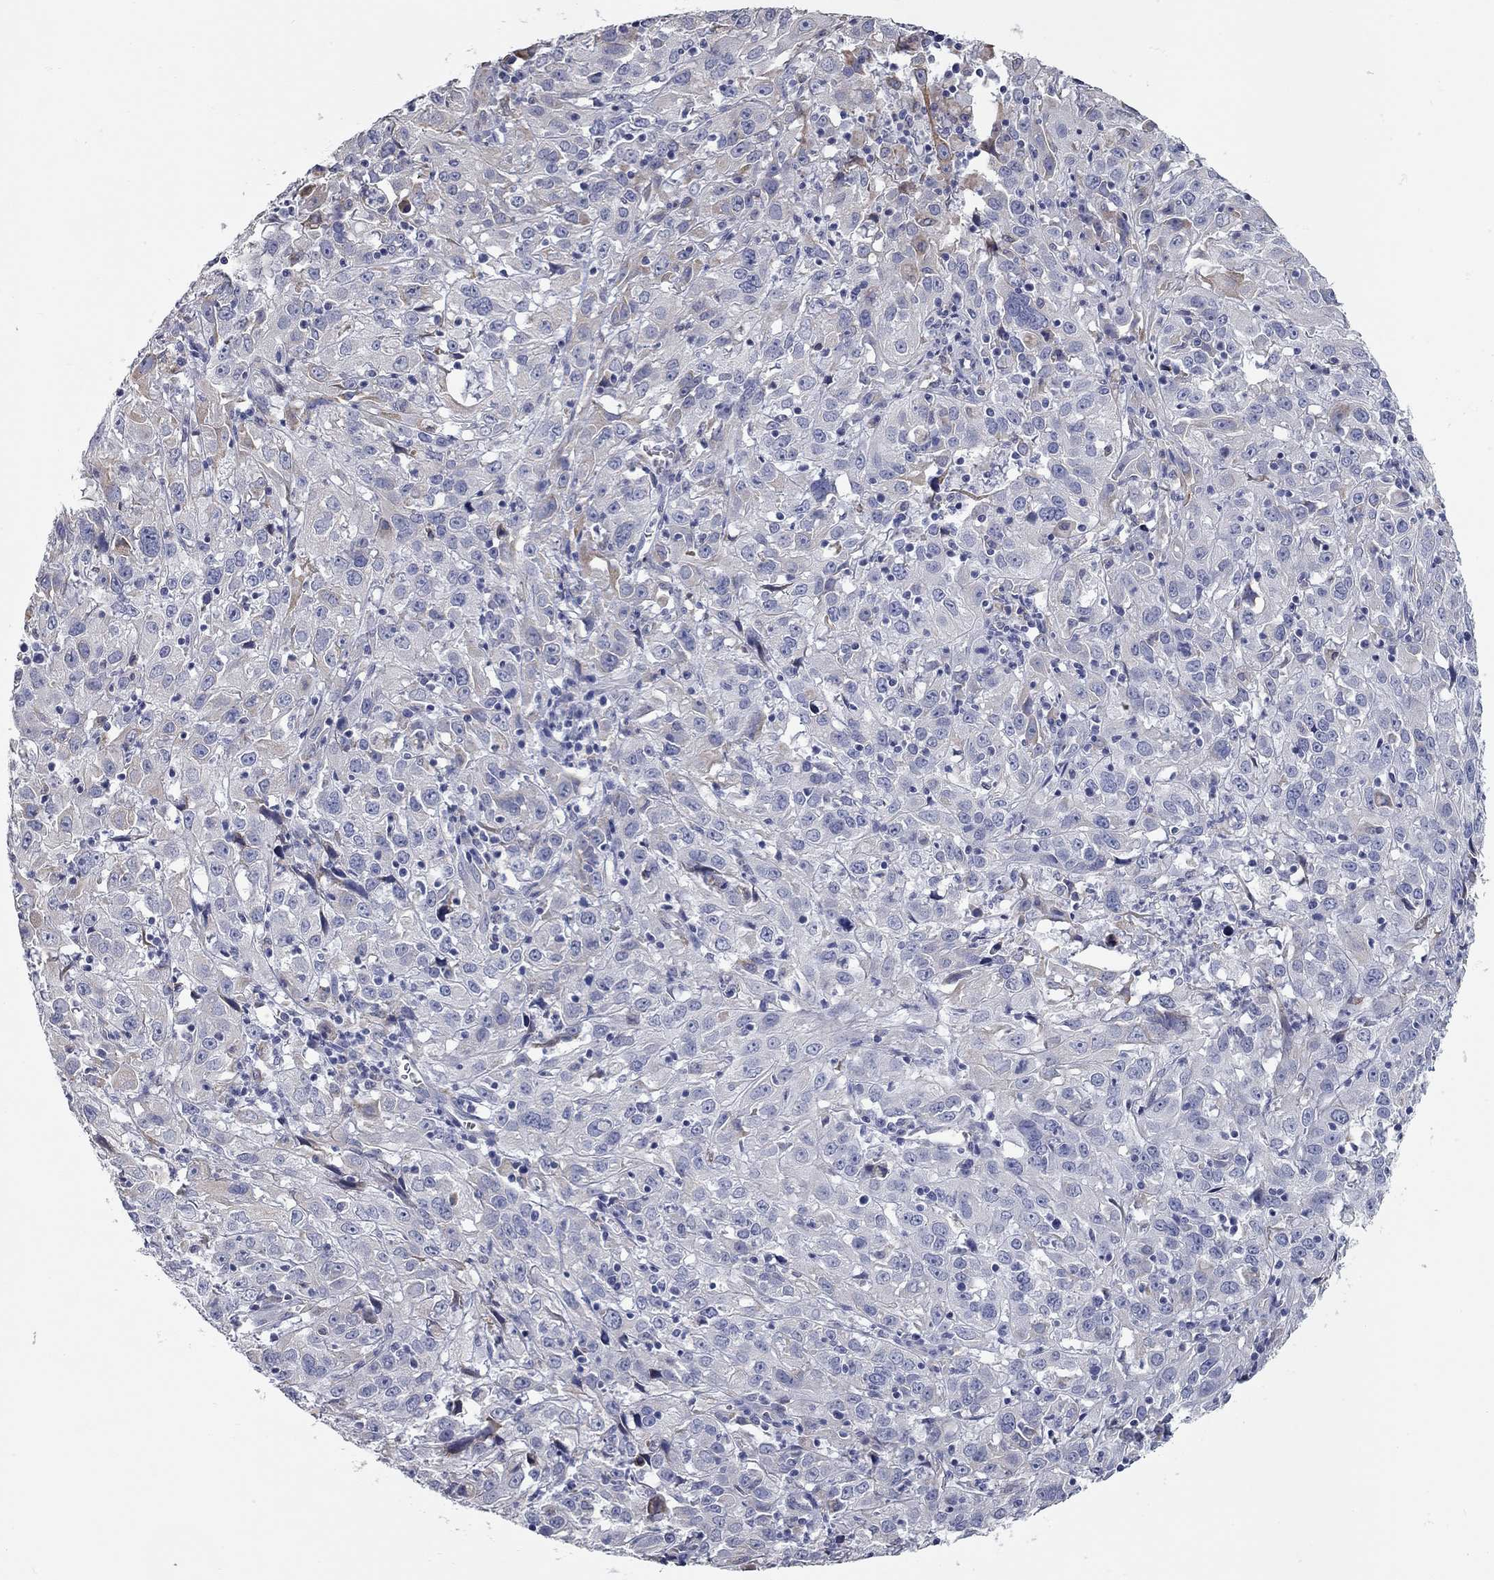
{"staining": {"intensity": "moderate", "quantity": "<25%", "location": "cytoplasmic/membranous"}, "tissue": "cervical cancer", "cell_type": "Tumor cells", "image_type": "cancer", "snomed": [{"axis": "morphology", "description": "Squamous cell carcinoma, NOS"}, {"axis": "topography", "description": "Cervix"}], "caption": "This micrograph shows immunohistochemistry (IHC) staining of human cervical cancer, with low moderate cytoplasmic/membranous staining in about <25% of tumor cells.", "gene": "XAGE2", "patient": {"sex": "female", "age": 32}}